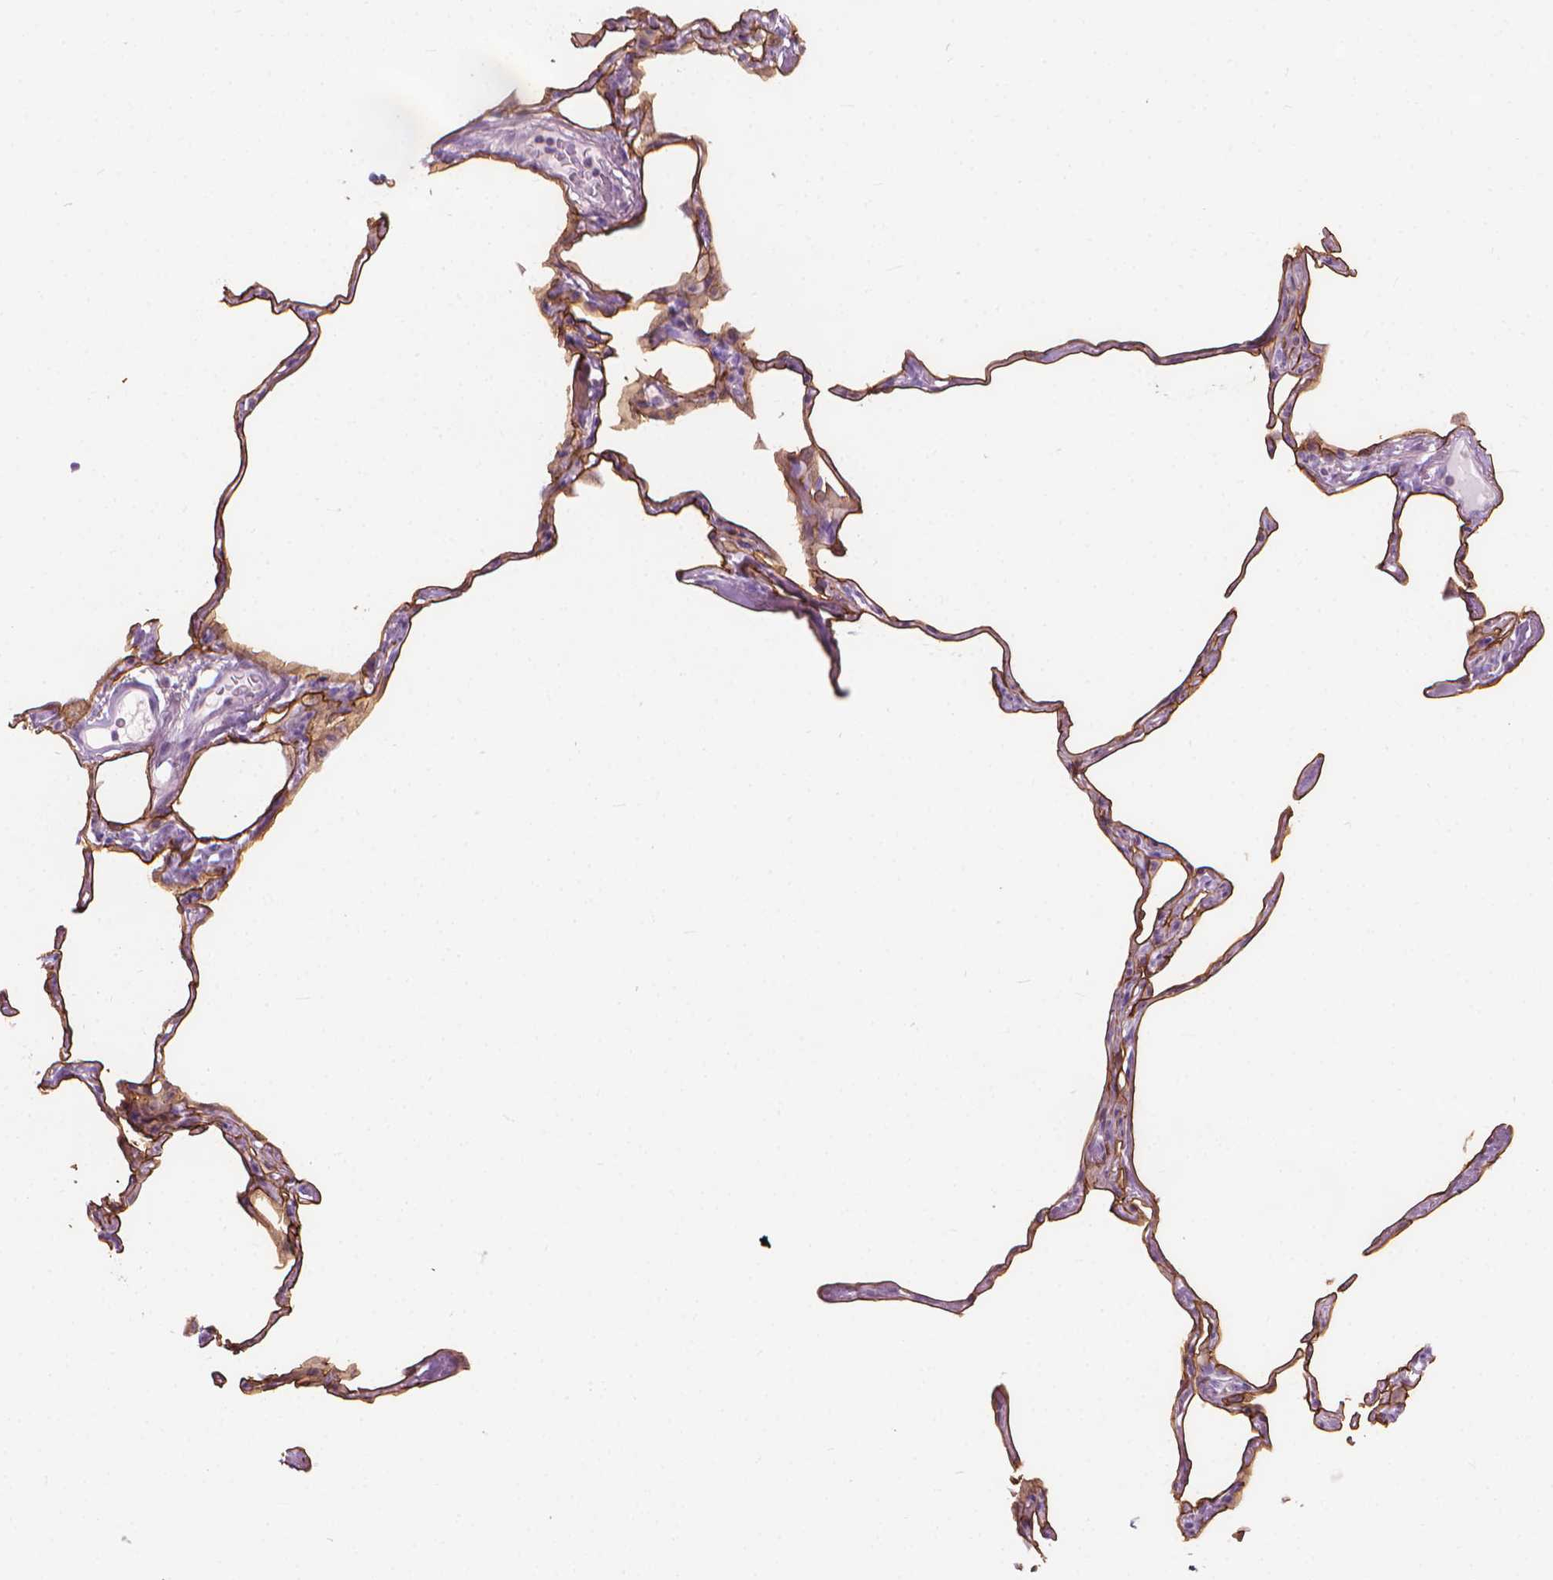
{"staining": {"intensity": "strong", "quantity": "25%-75%", "location": "cytoplasmic/membranous"}, "tissue": "lung", "cell_type": "Alveolar cells", "image_type": "normal", "snomed": [{"axis": "morphology", "description": "Normal tissue, NOS"}, {"axis": "topography", "description": "Lung"}], "caption": "A photomicrograph of lung stained for a protein displays strong cytoplasmic/membranous brown staining in alveolar cells. (DAB (3,3'-diaminobenzidine) IHC, brown staining for protein, blue staining for nuclei).", "gene": "GPRC5A", "patient": {"sex": "male", "age": 65}}